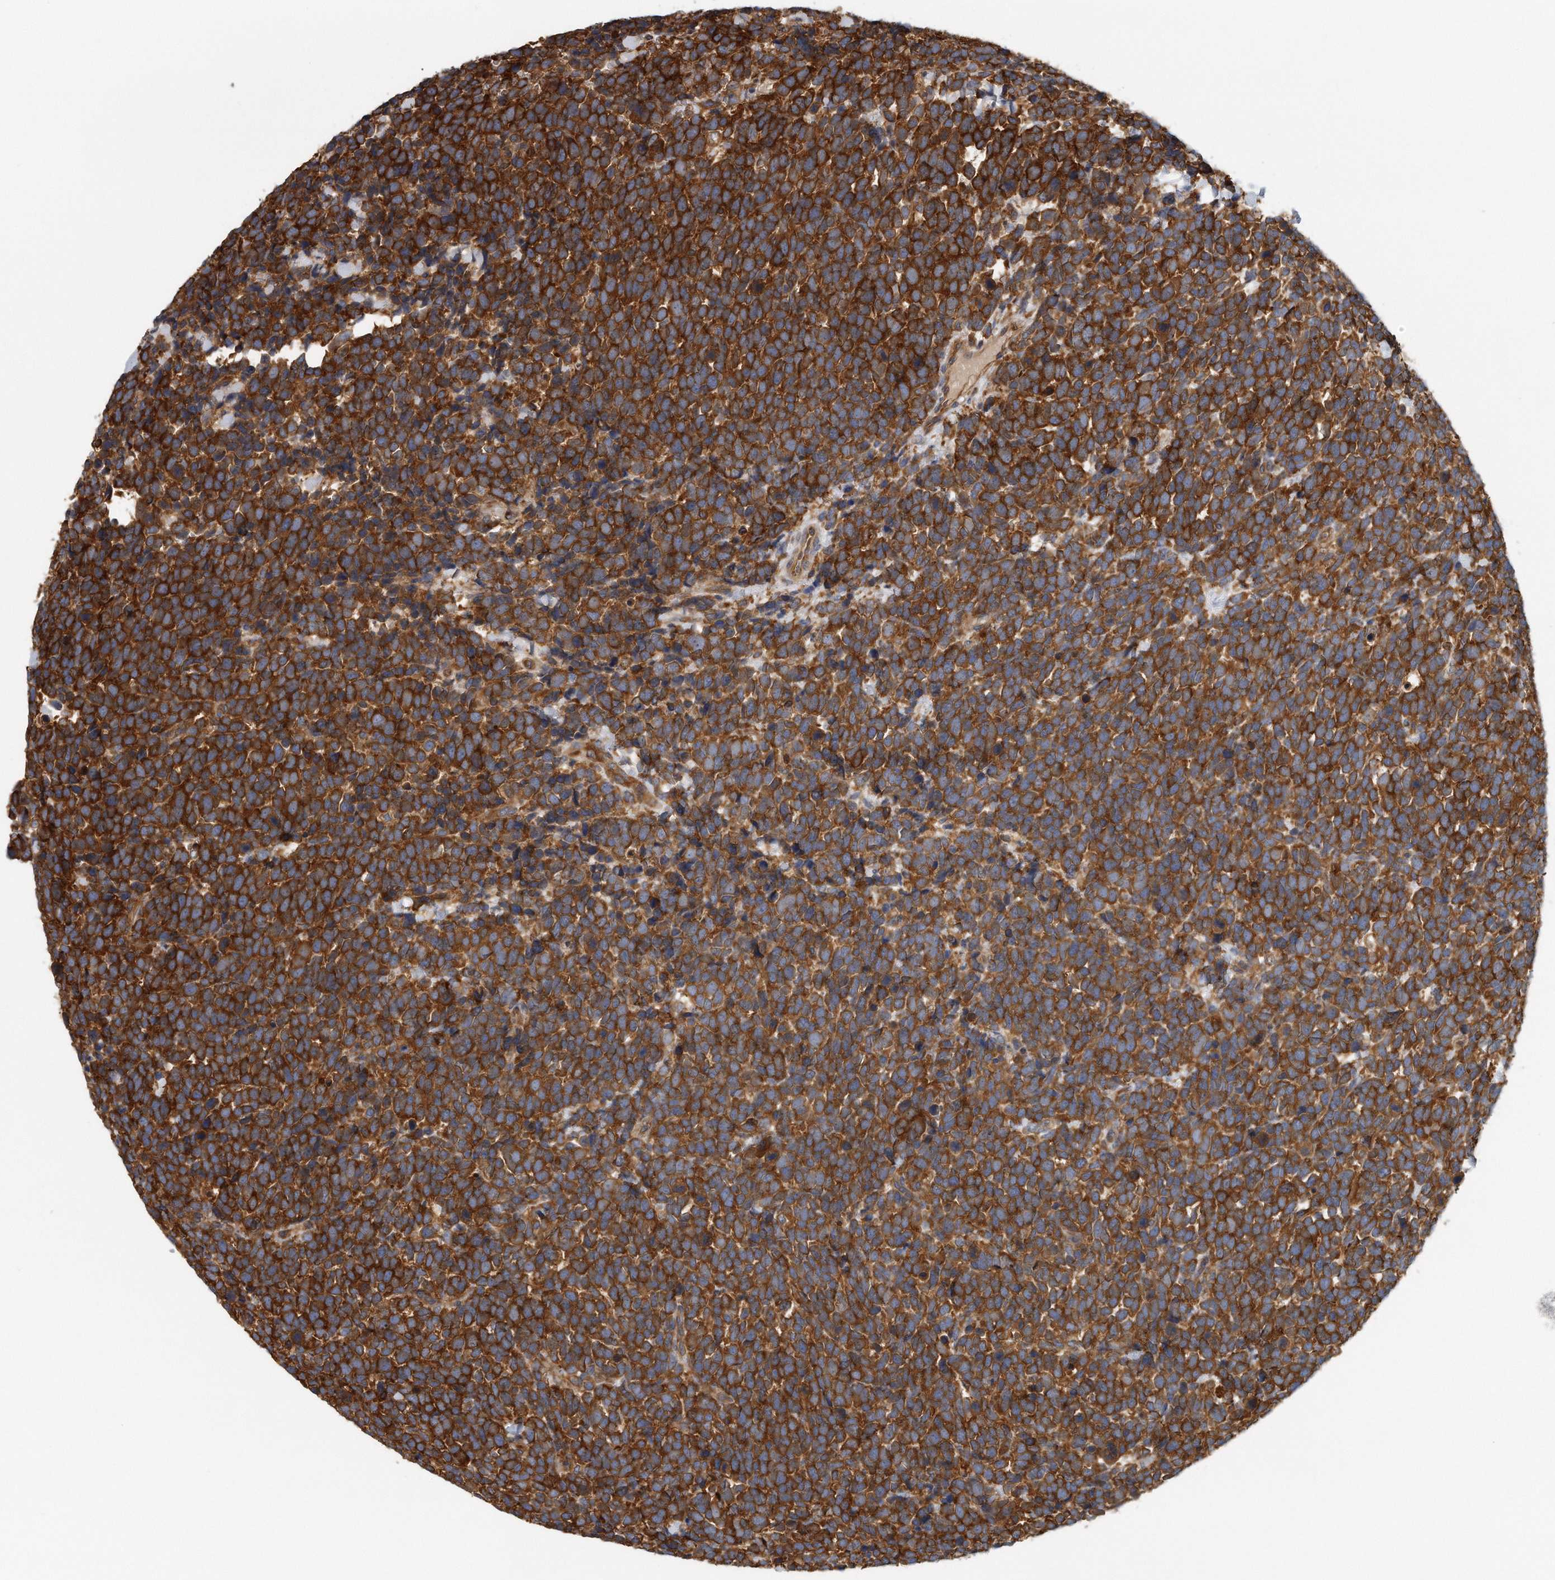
{"staining": {"intensity": "strong", "quantity": ">75%", "location": "cytoplasmic/membranous"}, "tissue": "urothelial cancer", "cell_type": "Tumor cells", "image_type": "cancer", "snomed": [{"axis": "morphology", "description": "Urothelial carcinoma, High grade"}, {"axis": "topography", "description": "Urinary bladder"}], "caption": "This photomicrograph shows IHC staining of urothelial cancer, with high strong cytoplasmic/membranous positivity in about >75% of tumor cells.", "gene": "EIF3I", "patient": {"sex": "female", "age": 82}}